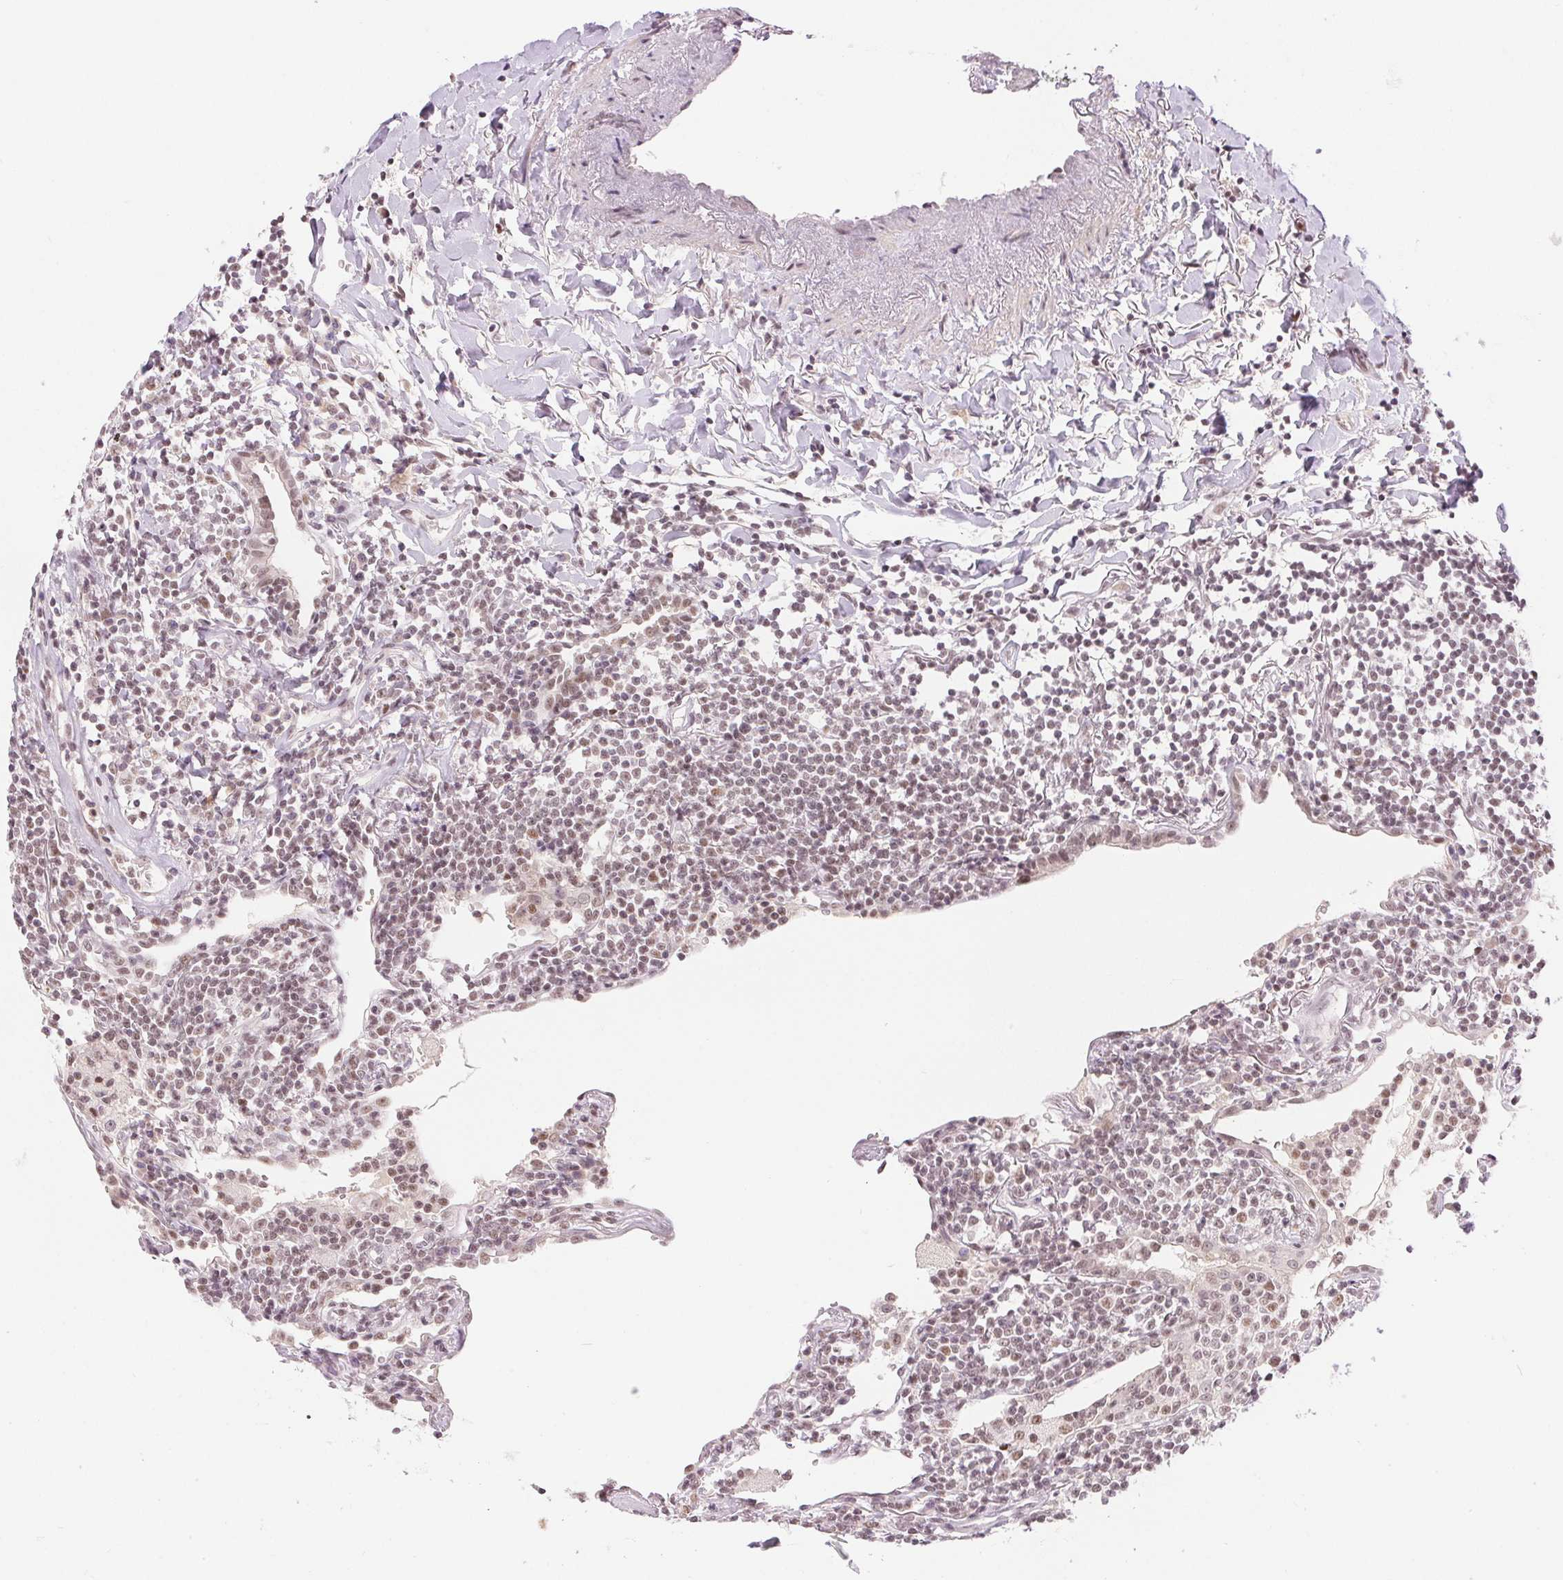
{"staining": {"intensity": "weak", "quantity": "25%-75%", "location": "nuclear"}, "tissue": "lymphoma", "cell_type": "Tumor cells", "image_type": "cancer", "snomed": [{"axis": "morphology", "description": "Malignant lymphoma, non-Hodgkin's type, Low grade"}, {"axis": "topography", "description": "Lung"}], "caption": "DAB immunohistochemical staining of malignant lymphoma, non-Hodgkin's type (low-grade) shows weak nuclear protein staining in about 25%-75% of tumor cells.", "gene": "DEK", "patient": {"sex": "female", "age": 71}}